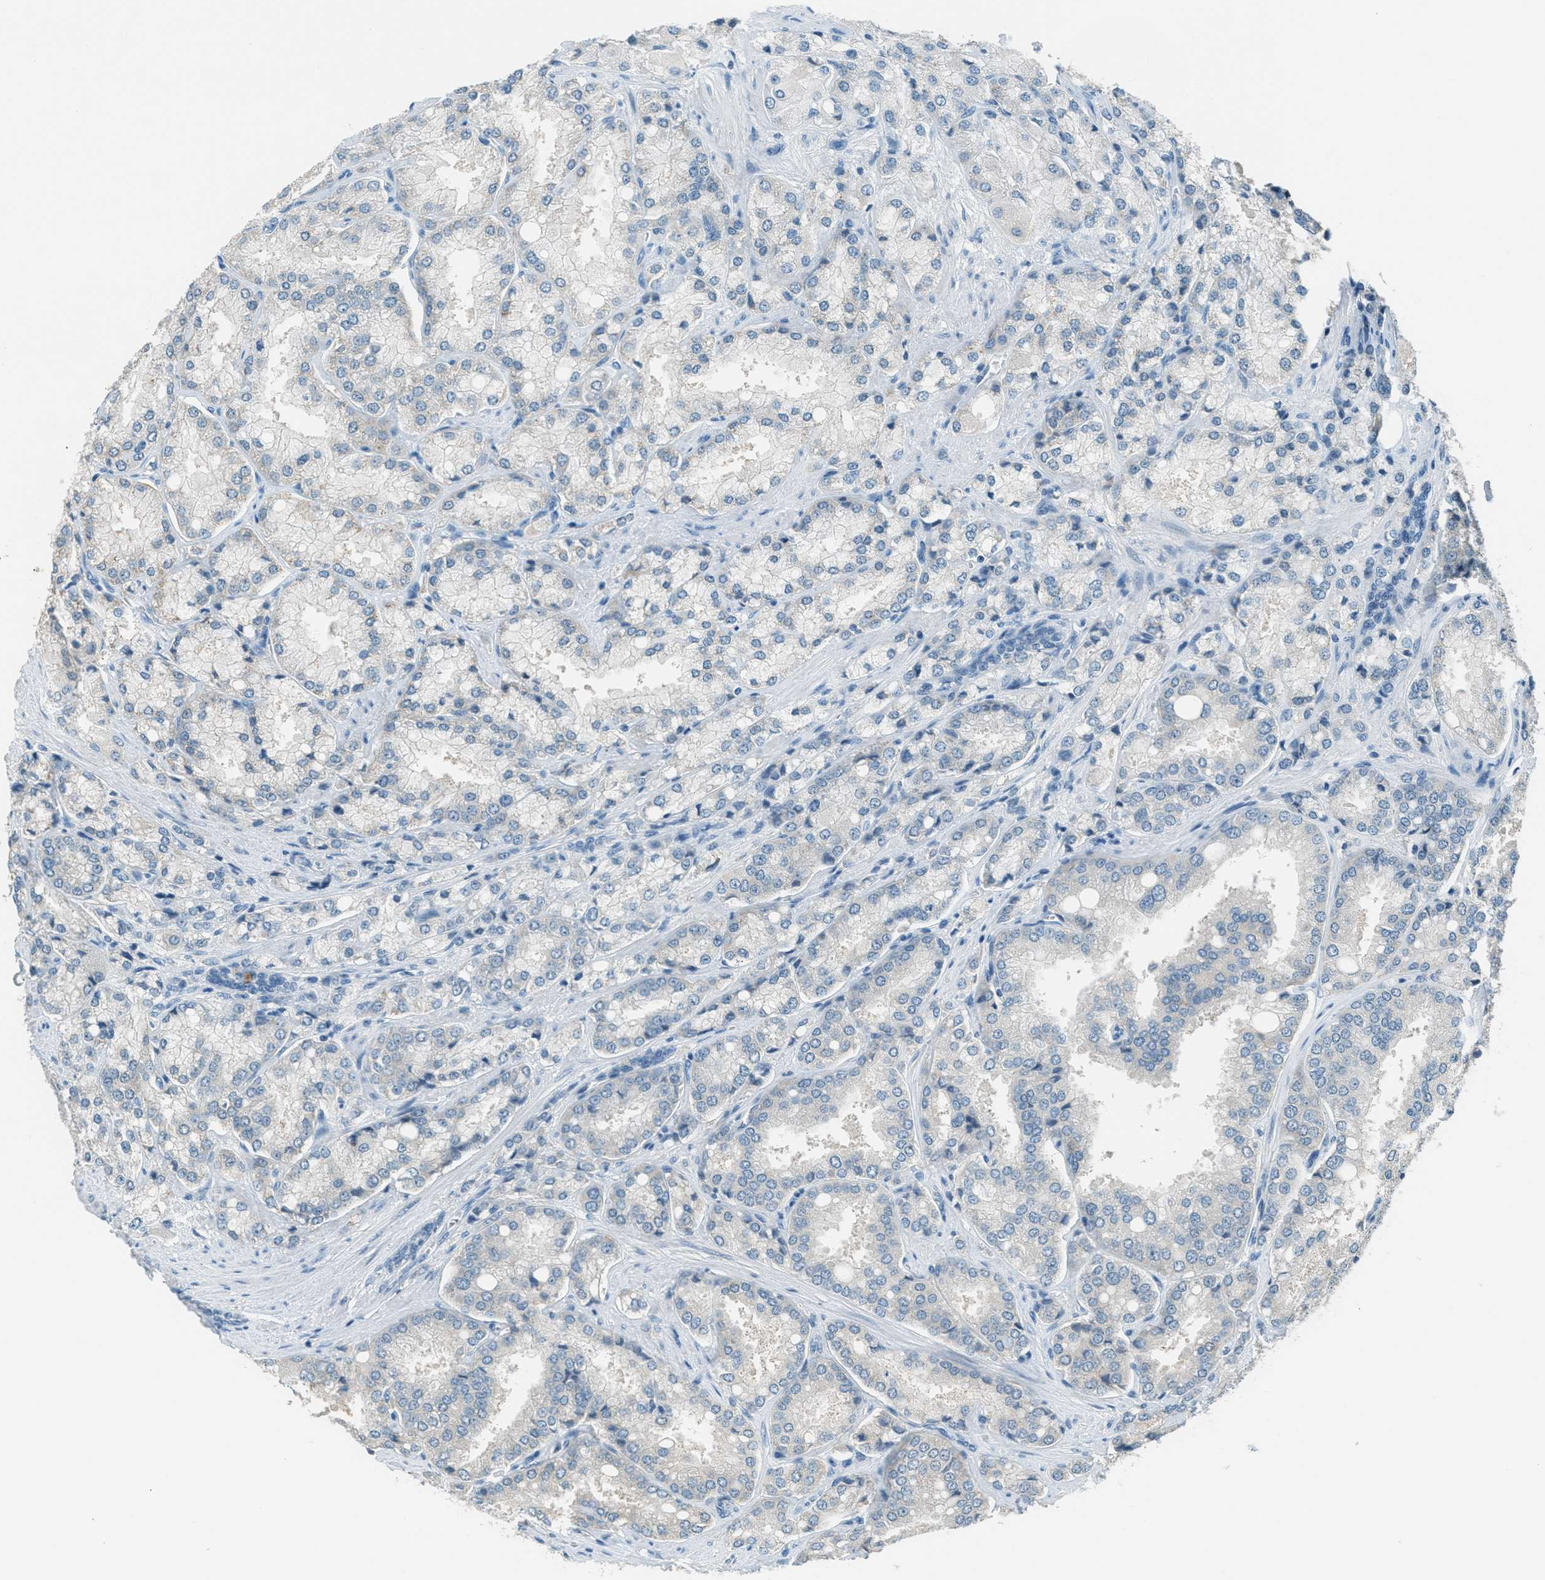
{"staining": {"intensity": "negative", "quantity": "none", "location": "none"}, "tissue": "prostate cancer", "cell_type": "Tumor cells", "image_type": "cancer", "snomed": [{"axis": "morphology", "description": "Adenocarcinoma, High grade"}, {"axis": "topography", "description": "Prostate"}], "caption": "DAB (3,3'-diaminobenzidine) immunohistochemical staining of prostate cancer displays no significant expression in tumor cells. The staining was performed using DAB (3,3'-diaminobenzidine) to visualize the protein expression in brown, while the nuclei were stained in blue with hematoxylin (Magnification: 20x).", "gene": "MSLN", "patient": {"sex": "male", "age": 50}}